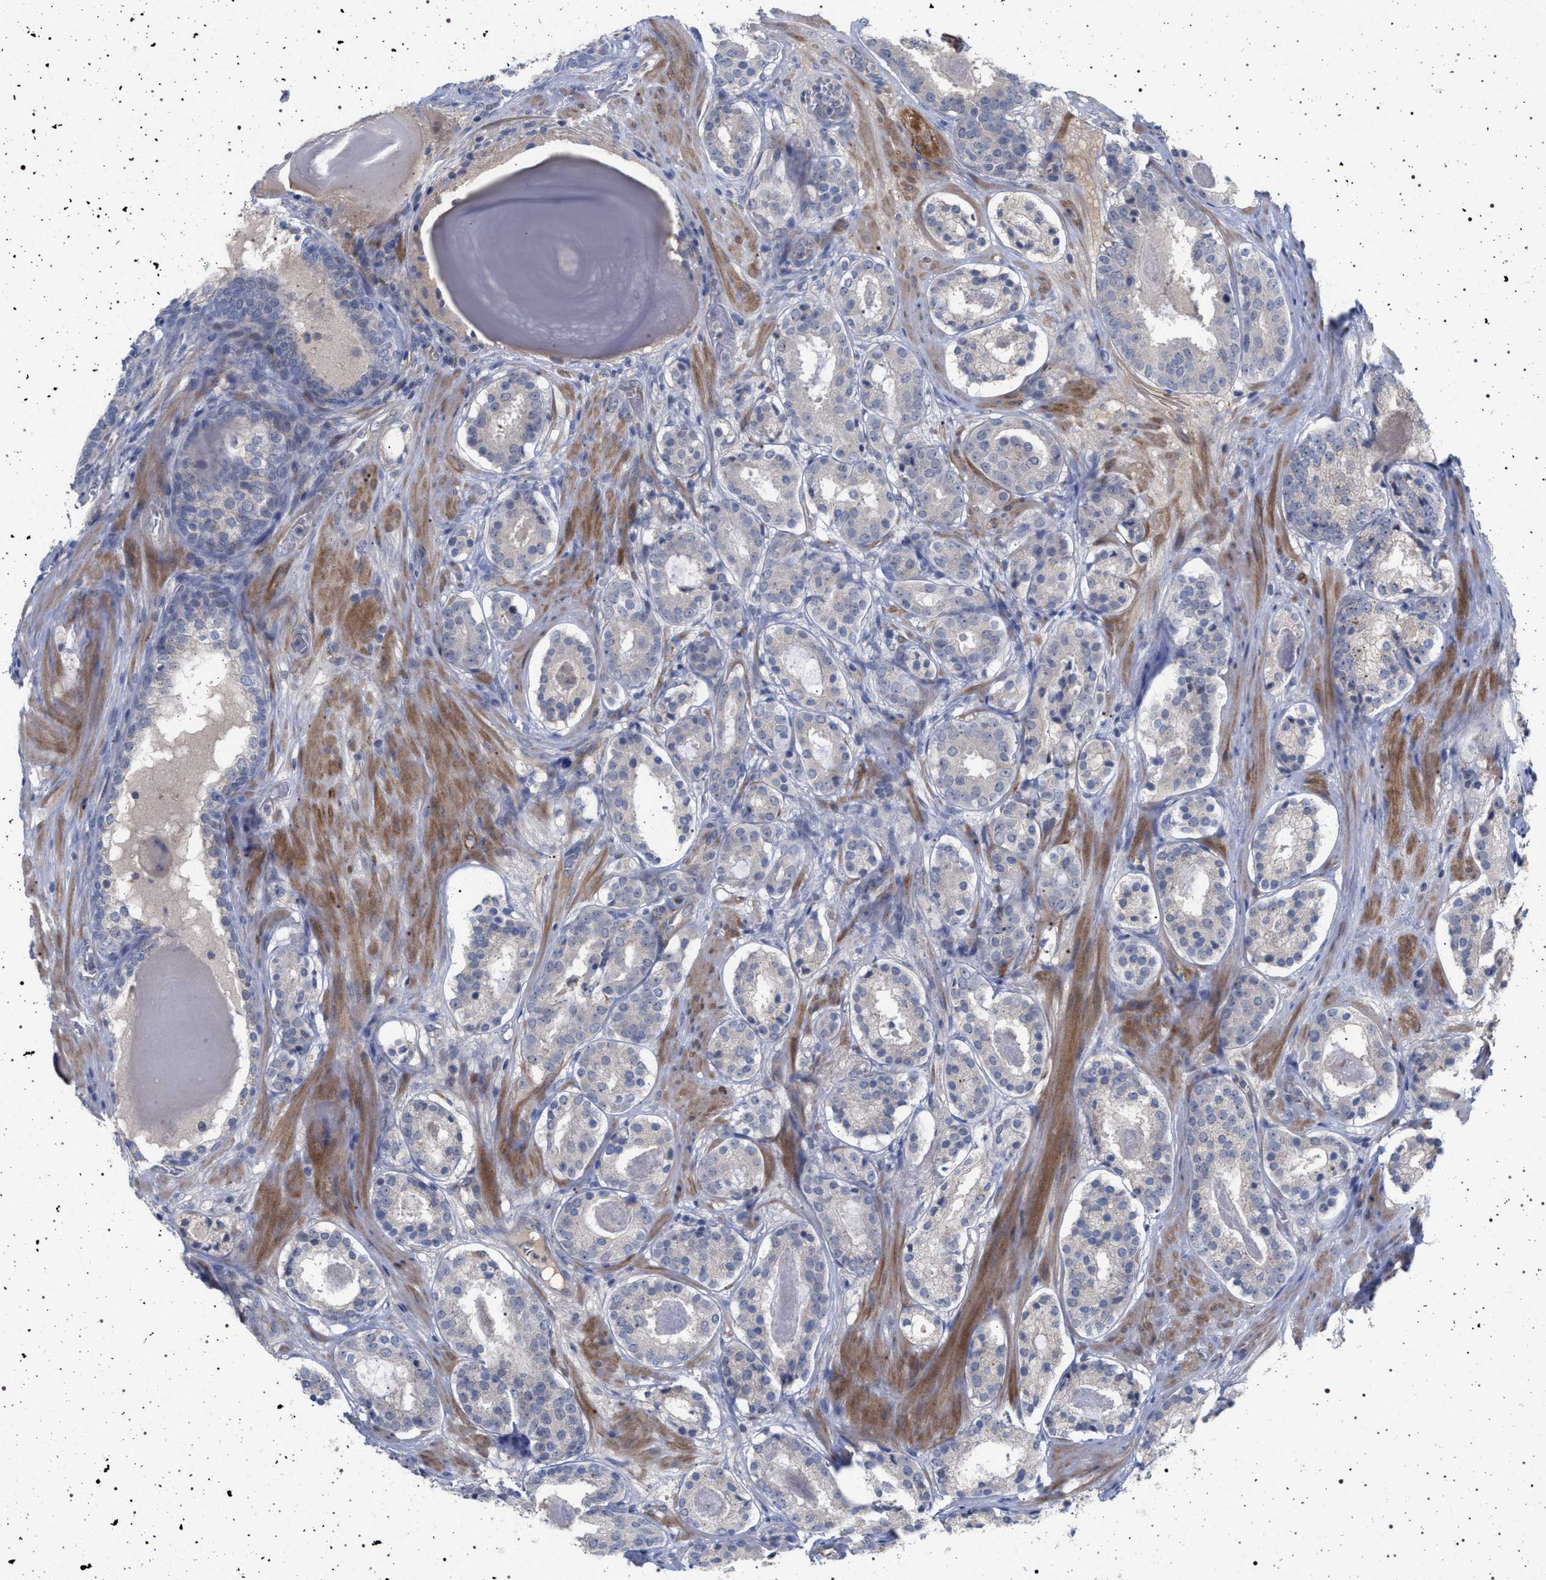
{"staining": {"intensity": "negative", "quantity": "none", "location": "none"}, "tissue": "prostate cancer", "cell_type": "Tumor cells", "image_type": "cancer", "snomed": [{"axis": "morphology", "description": "Adenocarcinoma, Low grade"}, {"axis": "topography", "description": "Prostate"}], "caption": "Prostate cancer (low-grade adenocarcinoma) was stained to show a protein in brown. There is no significant staining in tumor cells.", "gene": "RBM48", "patient": {"sex": "male", "age": 69}}